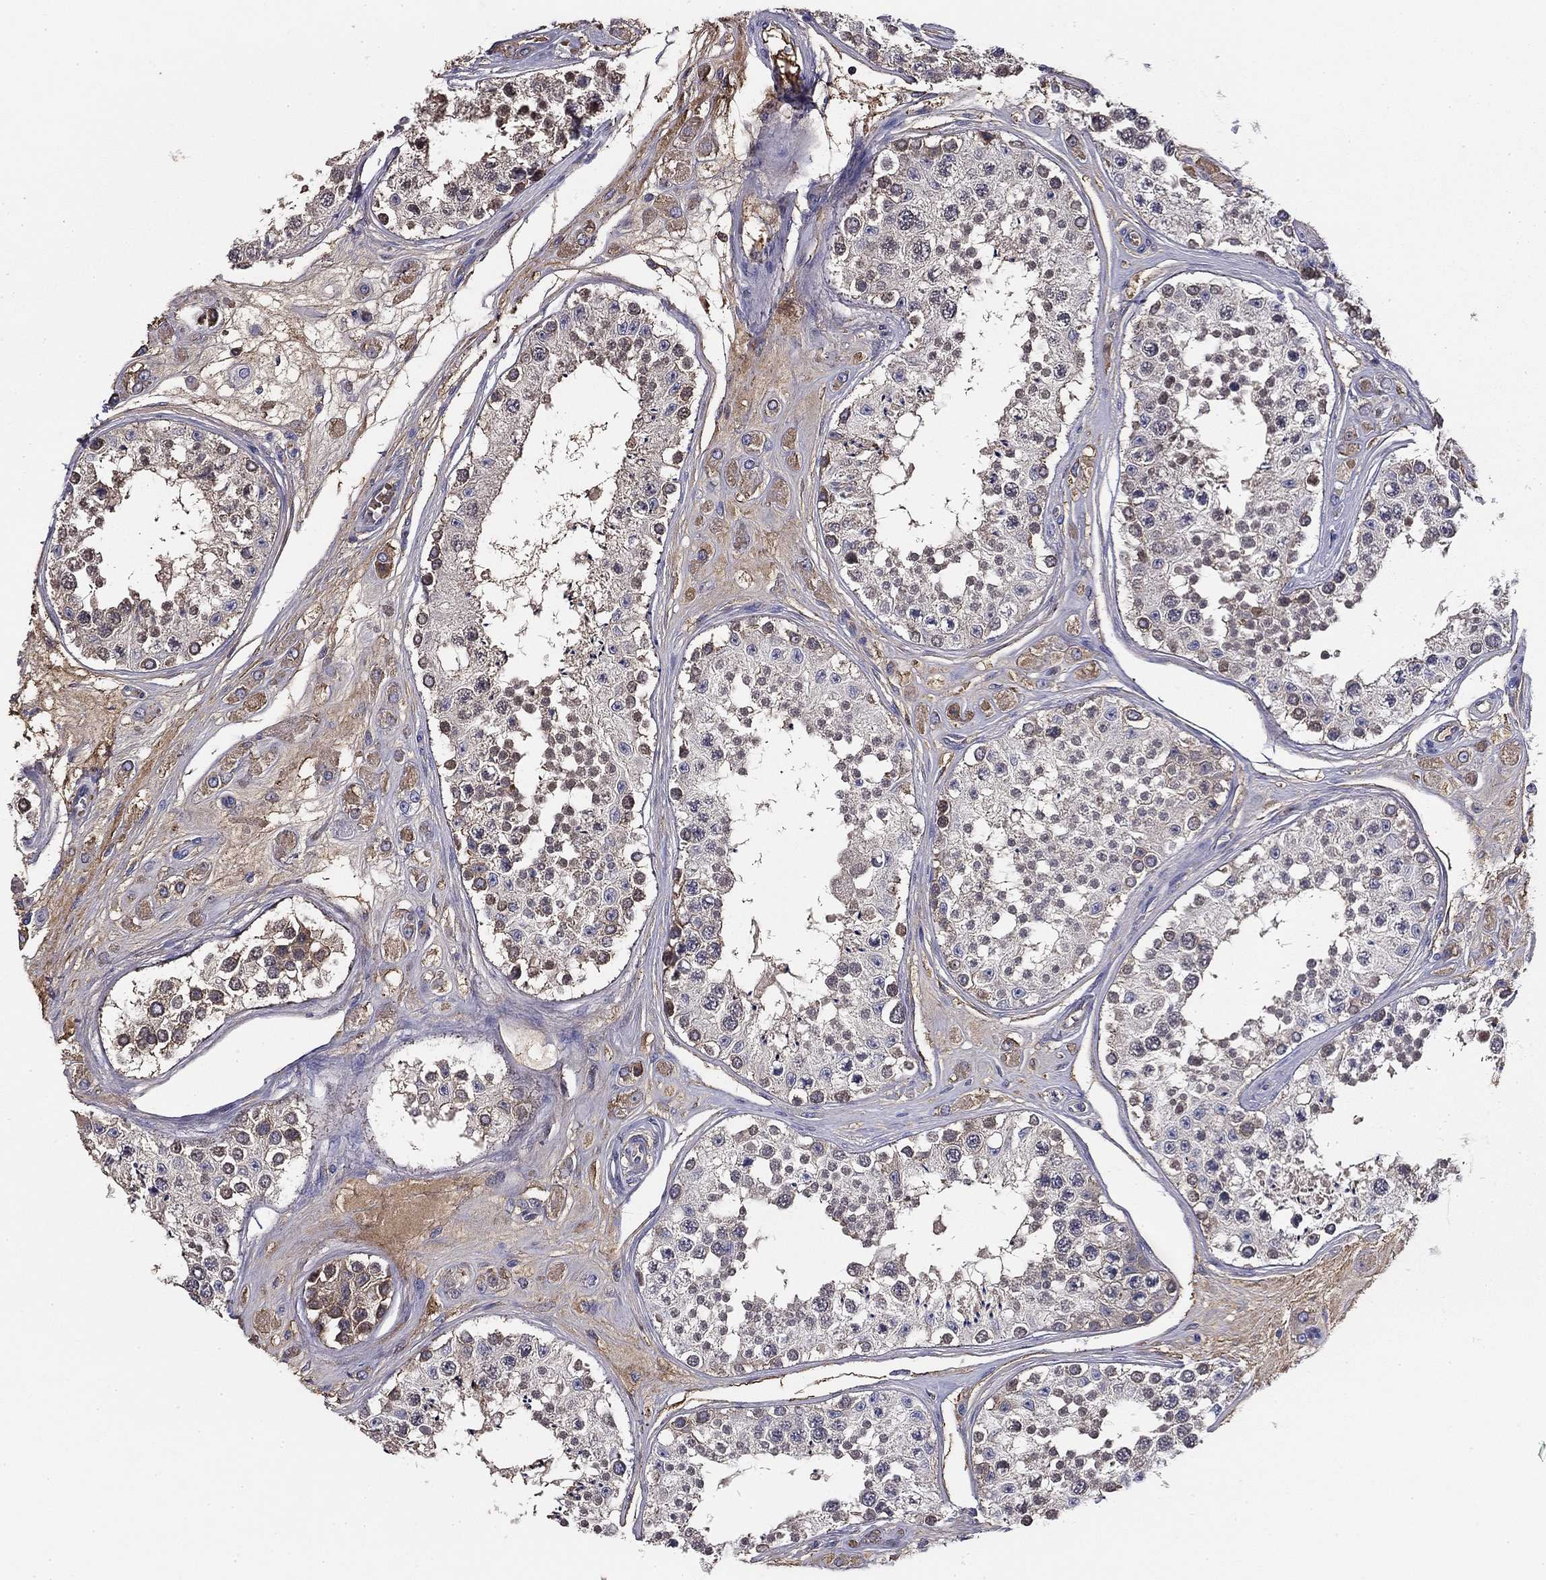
{"staining": {"intensity": "weak", "quantity": "<25%", "location": "nuclear"}, "tissue": "testis", "cell_type": "Cells in seminiferous ducts", "image_type": "normal", "snomed": [{"axis": "morphology", "description": "Normal tissue, NOS"}, {"axis": "topography", "description": "Testis"}], "caption": "Immunohistochemistry (IHC) image of normal testis stained for a protein (brown), which exhibits no positivity in cells in seminiferous ducts.", "gene": "CPLX4", "patient": {"sex": "male", "age": 25}}